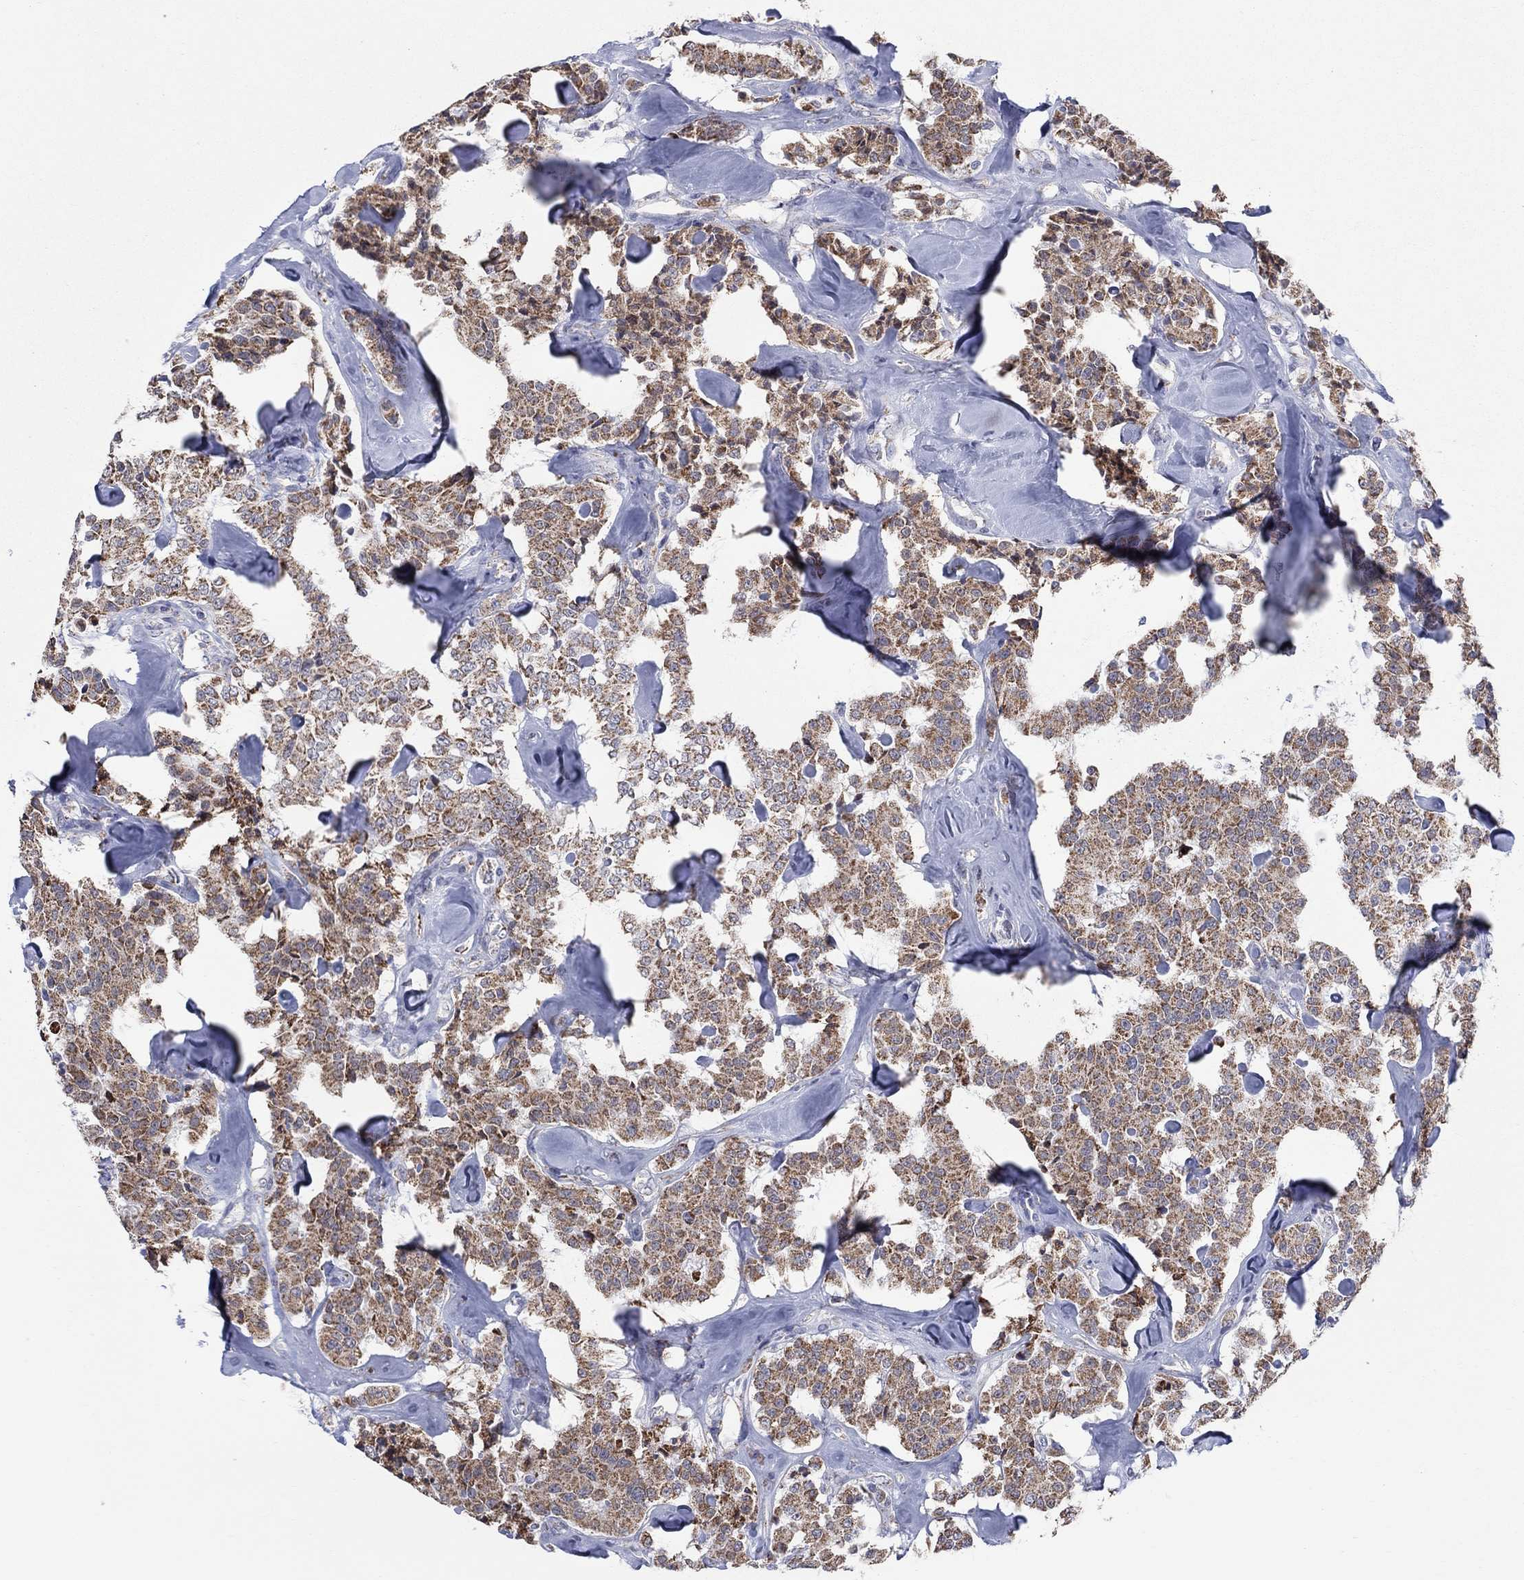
{"staining": {"intensity": "moderate", "quantity": ">75%", "location": "cytoplasmic/membranous"}, "tissue": "carcinoid", "cell_type": "Tumor cells", "image_type": "cancer", "snomed": [{"axis": "morphology", "description": "Carcinoid, malignant, NOS"}, {"axis": "topography", "description": "Pancreas"}], "caption": "This micrograph reveals immunohistochemistry (IHC) staining of malignant carcinoid, with medium moderate cytoplasmic/membranous expression in about >75% of tumor cells.", "gene": "KISS1R", "patient": {"sex": "male", "age": 41}}